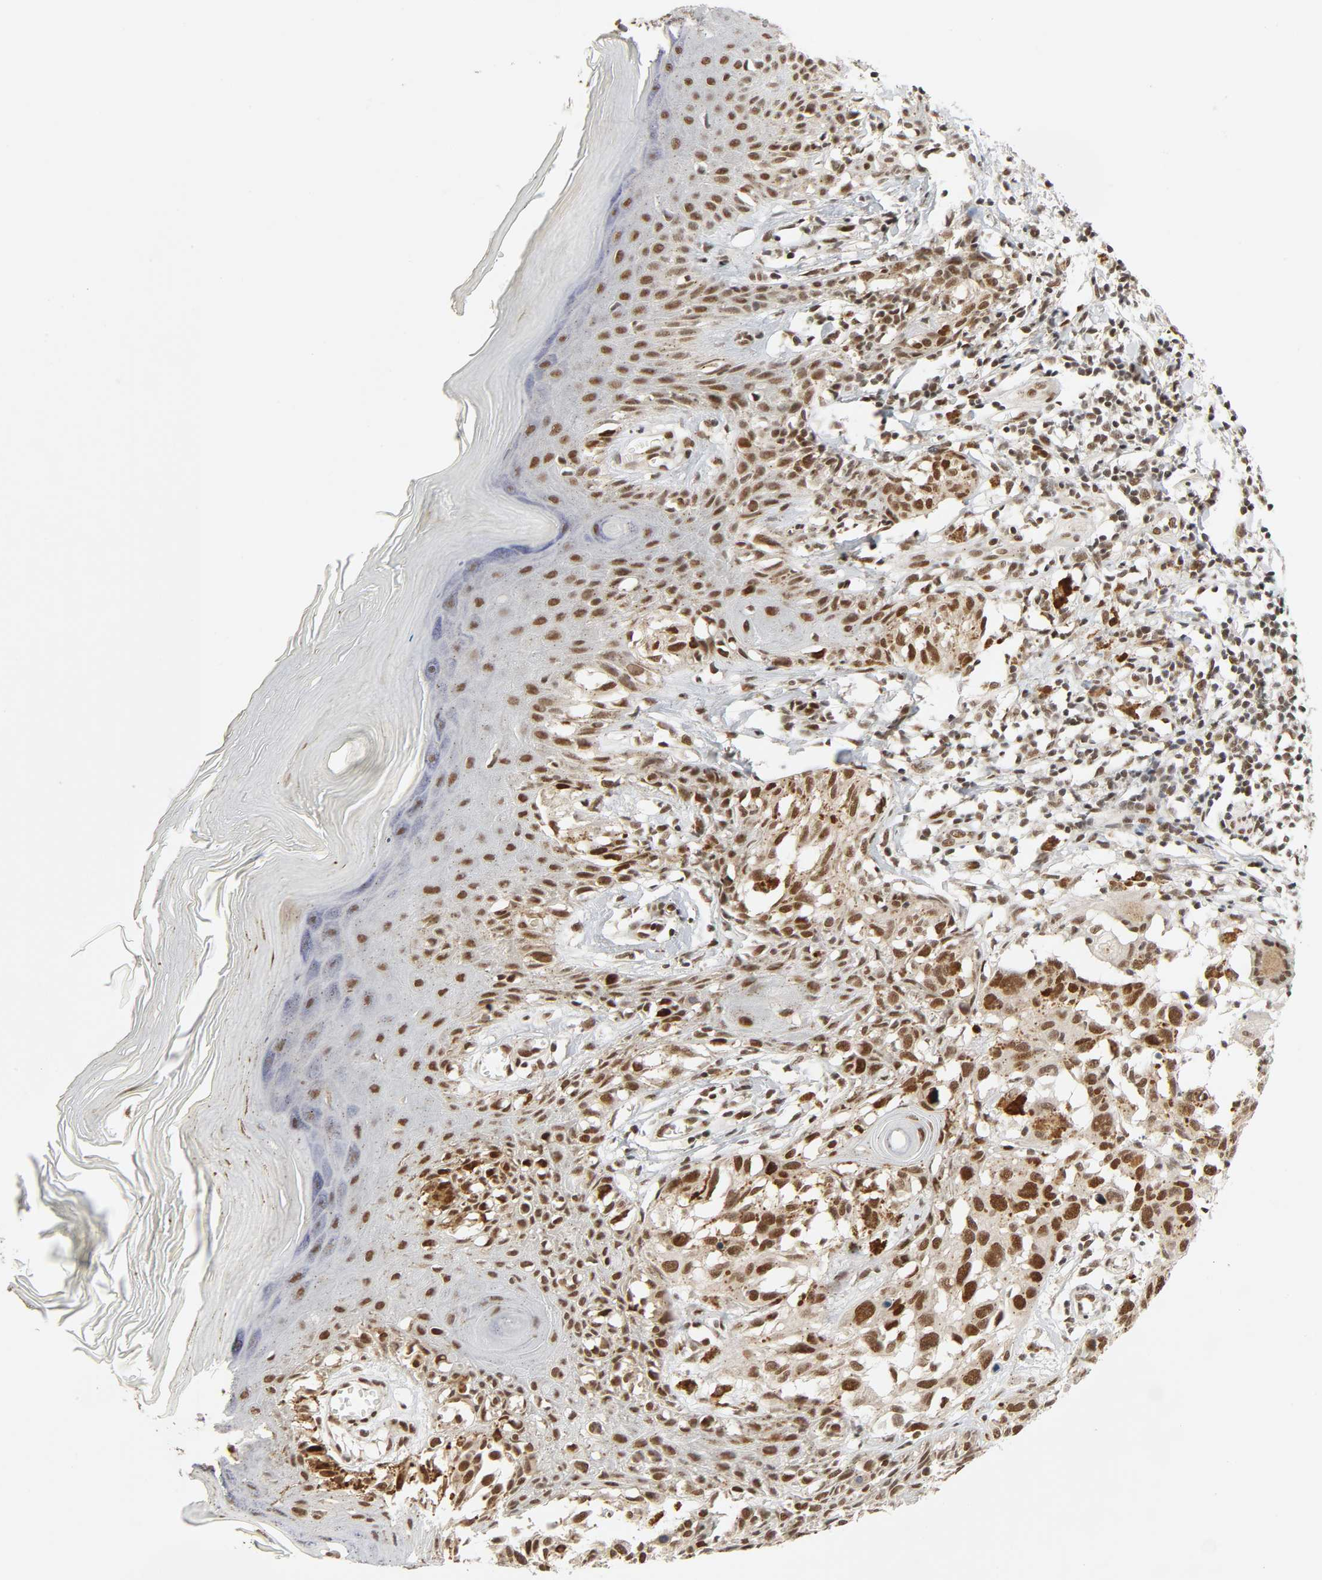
{"staining": {"intensity": "strong", "quantity": ">75%", "location": "nuclear"}, "tissue": "melanoma", "cell_type": "Tumor cells", "image_type": "cancer", "snomed": [{"axis": "morphology", "description": "Malignant melanoma, NOS"}, {"axis": "topography", "description": "Skin"}], "caption": "About >75% of tumor cells in malignant melanoma demonstrate strong nuclear protein staining as visualized by brown immunohistochemical staining.", "gene": "SMARCD1", "patient": {"sex": "female", "age": 77}}